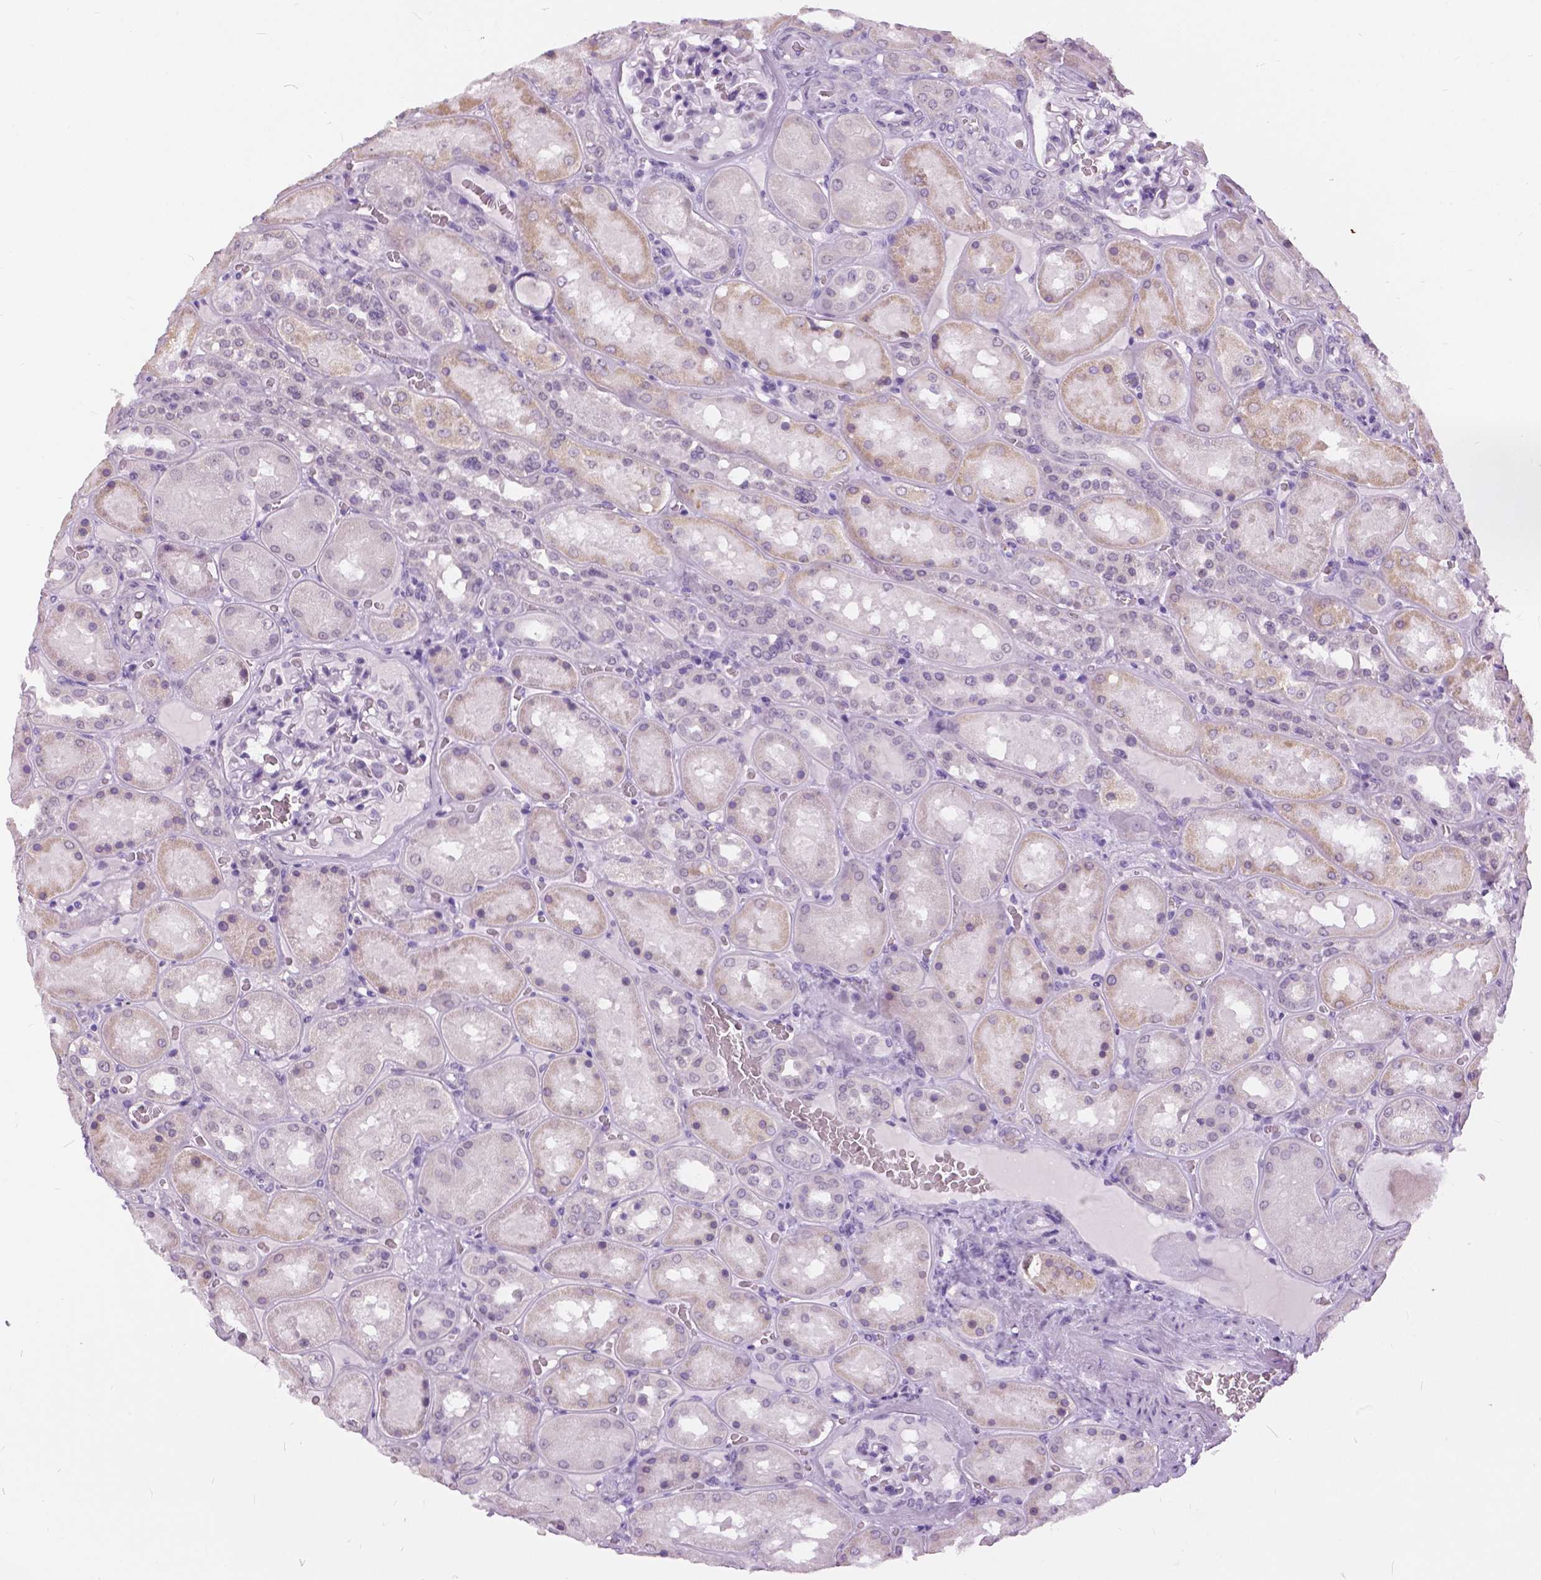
{"staining": {"intensity": "negative", "quantity": "none", "location": "none"}, "tissue": "kidney", "cell_type": "Cells in glomeruli", "image_type": "normal", "snomed": [{"axis": "morphology", "description": "Normal tissue, NOS"}, {"axis": "topography", "description": "Kidney"}], "caption": "This is an immunohistochemistry (IHC) photomicrograph of normal kidney. There is no positivity in cells in glomeruli.", "gene": "MYOM1", "patient": {"sex": "male", "age": 73}}